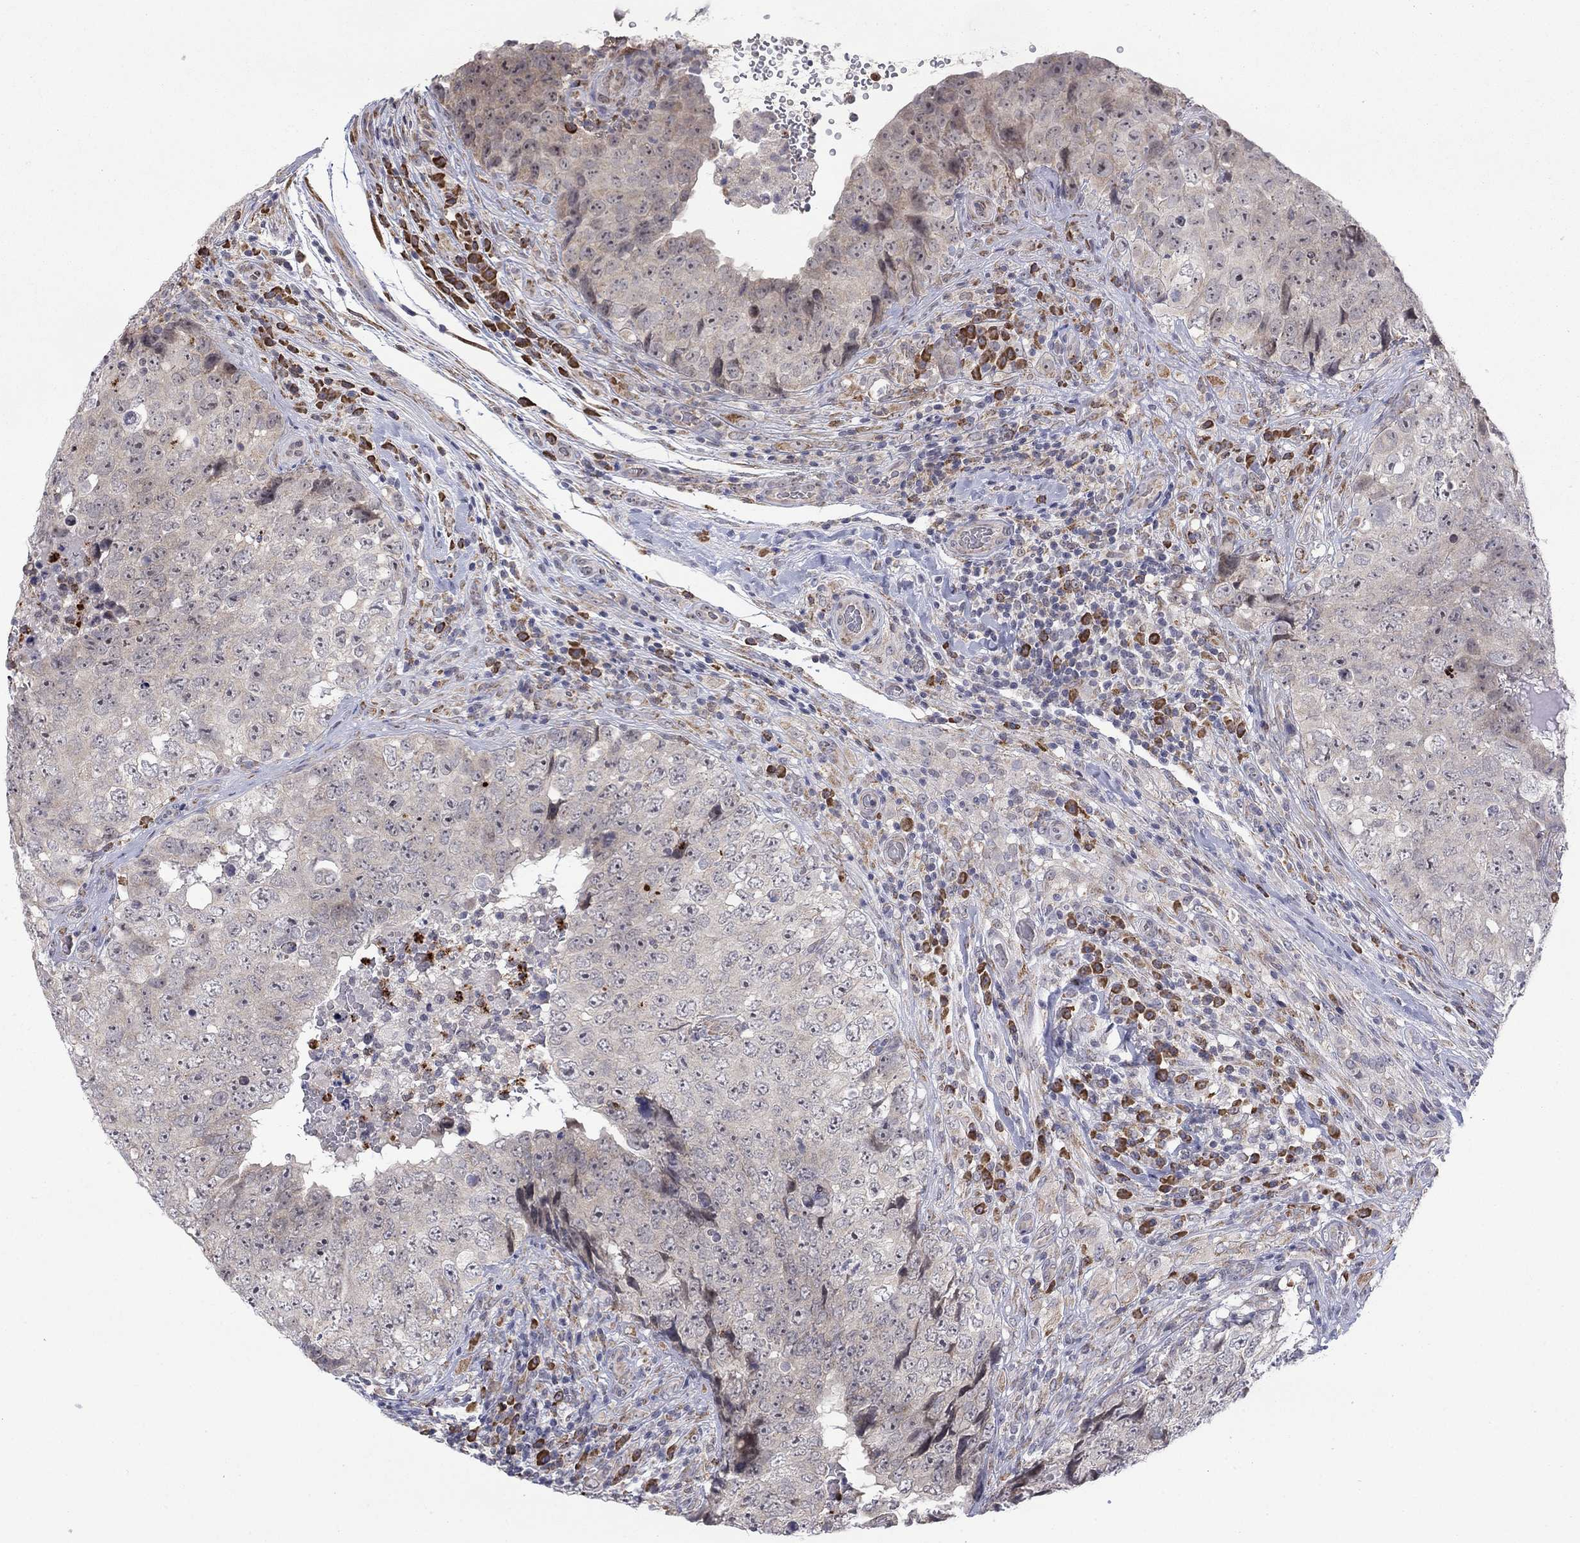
{"staining": {"intensity": "negative", "quantity": "none", "location": "none"}, "tissue": "testis cancer", "cell_type": "Tumor cells", "image_type": "cancer", "snomed": [{"axis": "morphology", "description": "Seminoma, NOS"}, {"axis": "topography", "description": "Testis"}], "caption": "Tumor cells show no significant protein staining in testis seminoma.", "gene": "MTRFR", "patient": {"sex": "male", "age": 34}}